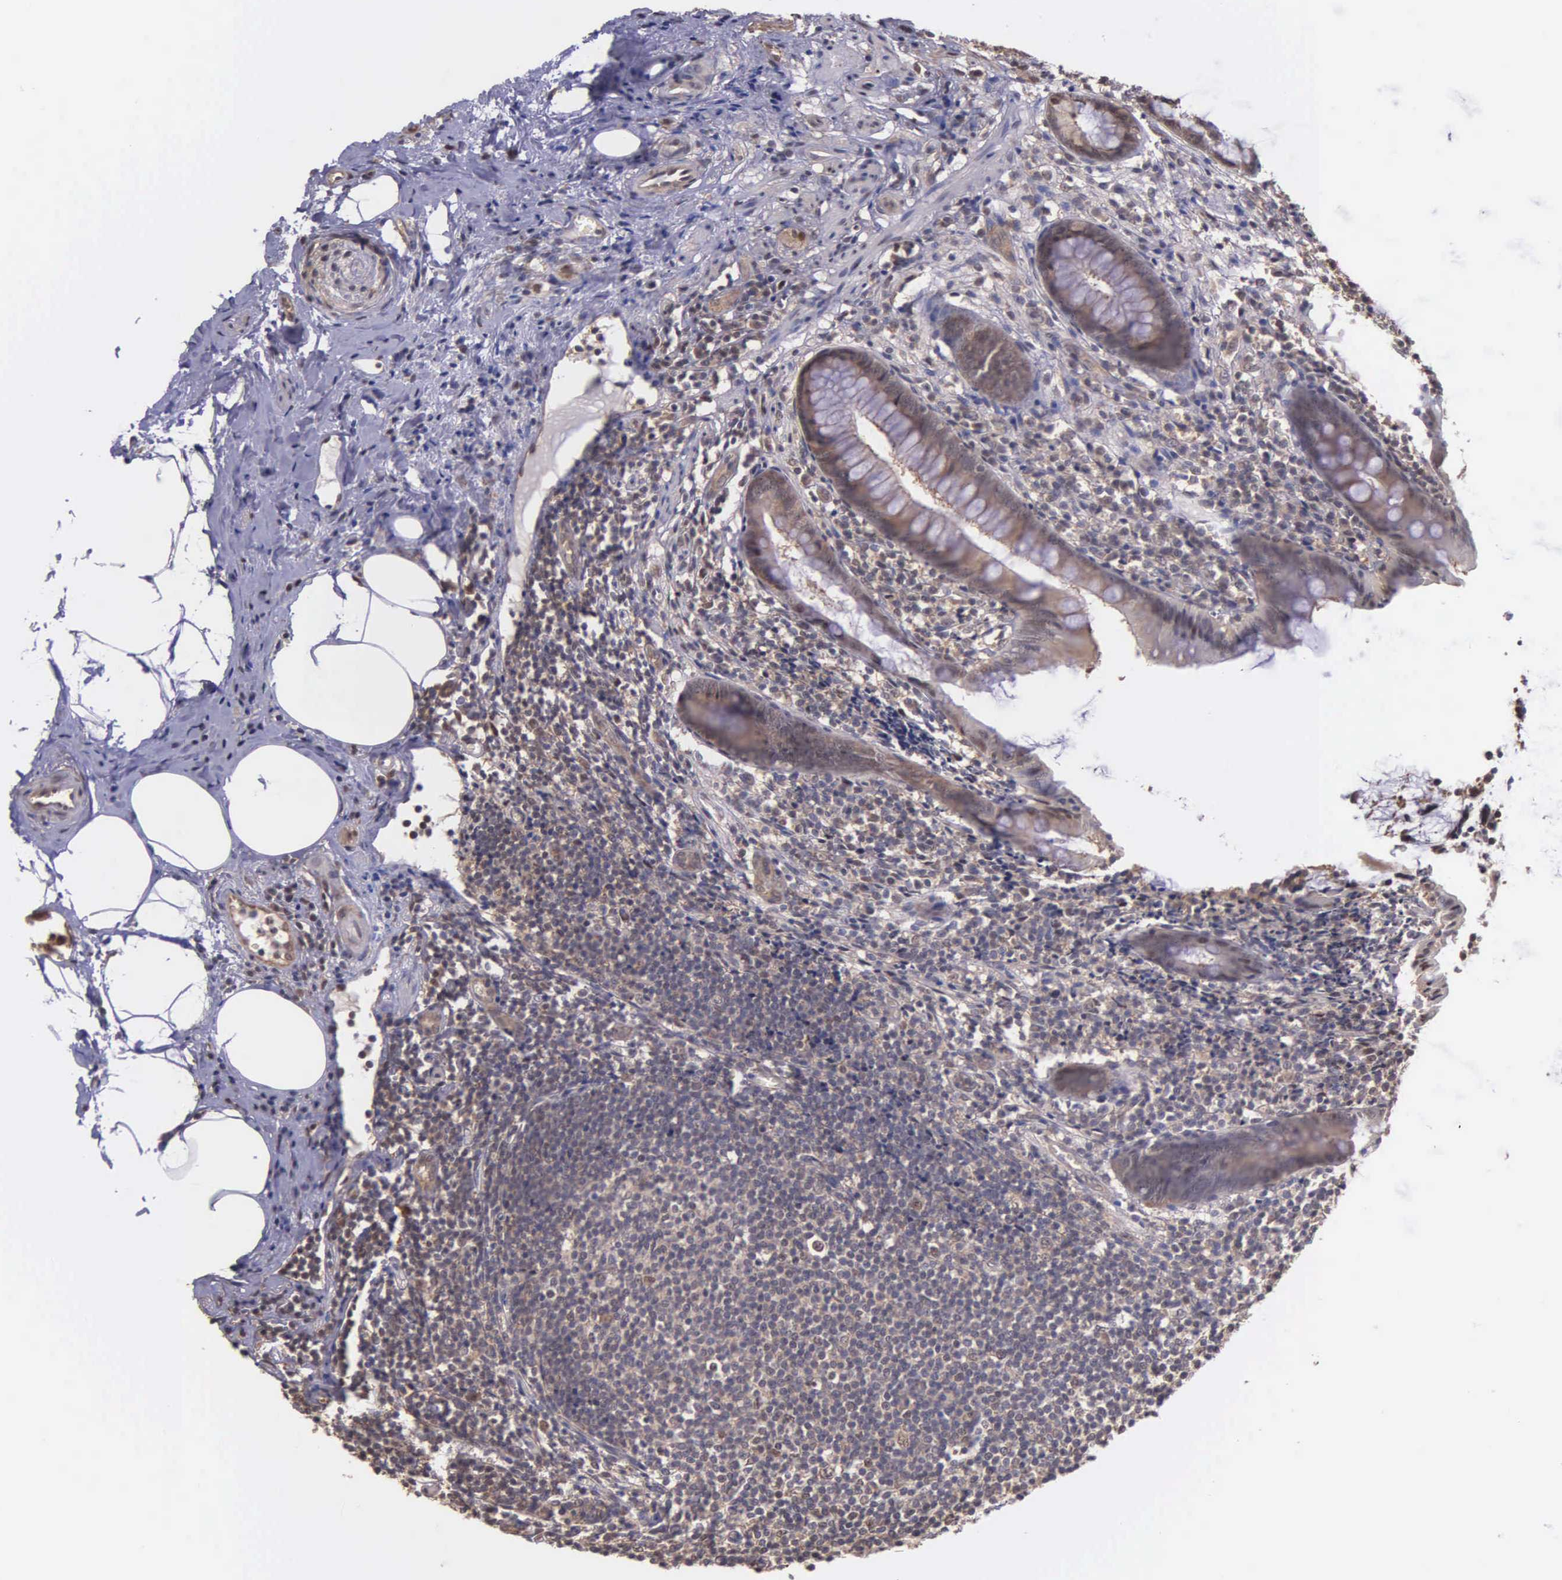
{"staining": {"intensity": "moderate", "quantity": ">75%", "location": "cytoplasmic/membranous,nuclear"}, "tissue": "appendix", "cell_type": "Glandular cells", "image_type": "normal", "snomed": [{"axis": "morphology", "description": "Normal tissue, NOS"}, {"axis": "topography", "description": "Appendix"}], "caption": "Glandular cells show medium levels of moderate cytoplasmic/membranous,nuclear positivity in approximately >75% of cells in unremarkable human appendix. The staining is performed using DAB brown chromogen to label protein expression. The nuclei are counter-stained blue using hematoxylin.", "gene": "PSMC1", "patient": {"sex": "female", "age": 36}}